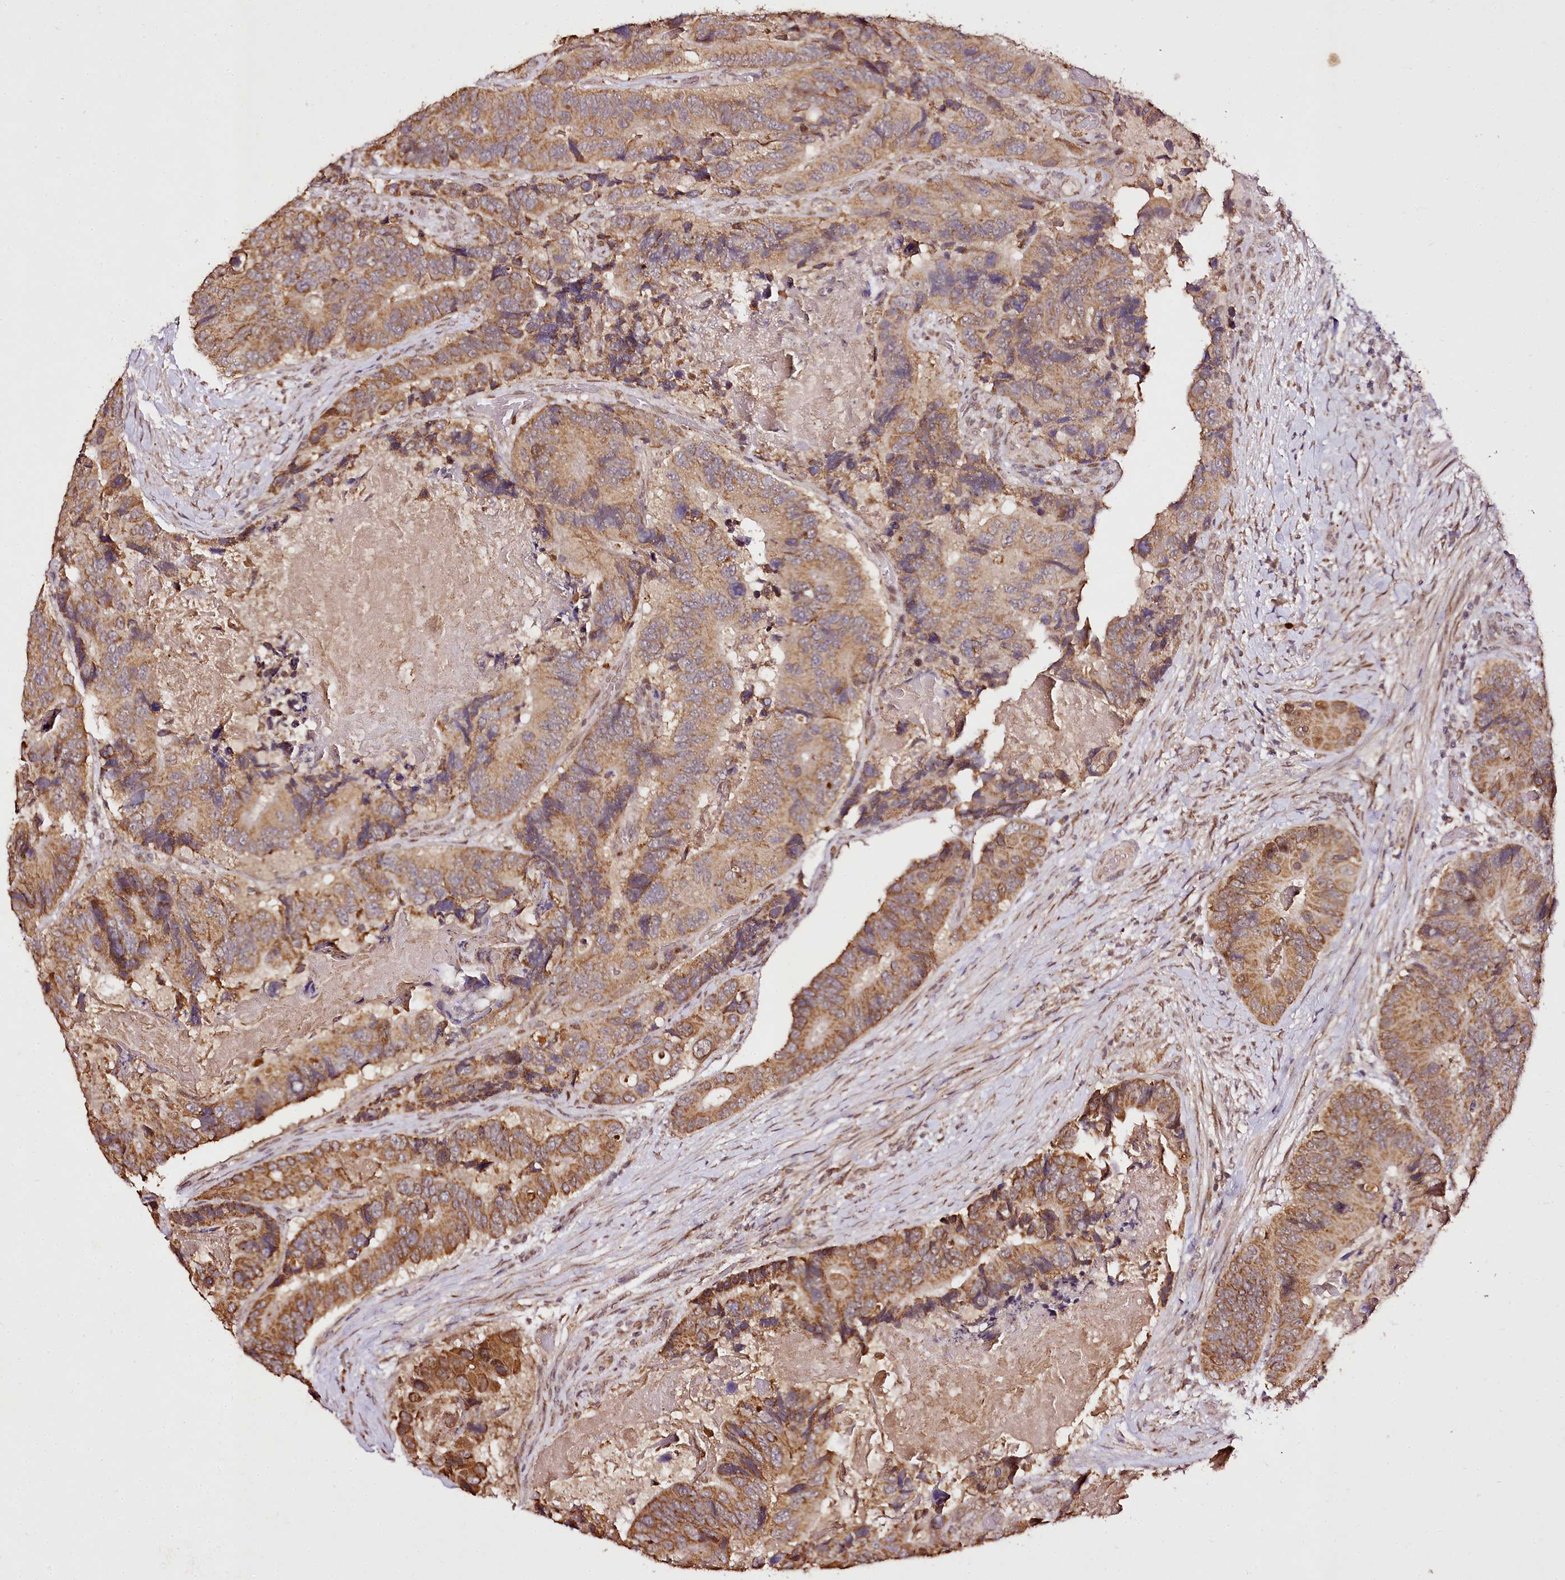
{"staining": {"intensity": "moderate", "quantity": ">75%", "location": "cytoplasmic/membranous"}, "tissue": "colorectal cancer", "cell_type": "Tumor cells", "image_type": "cancer", "snomed": [{"axis": "morphology", "description": "Adenocarcinoma, NOS"}, {"axis": "topography", "description": "Colon"}], "caption": "Immunohistochemistry photomicrograph of neoplastic tissue: human colorectal adenocarcinoma stained using IHC displays medium levels of moderate protein expression localized specifically in the cytoplasmic/membranous of tumor cells, appearing as a cytoplasmic/membranous brown color.", "gene": "EDIL3", "patient": {"sex": "male", "age": 84}}